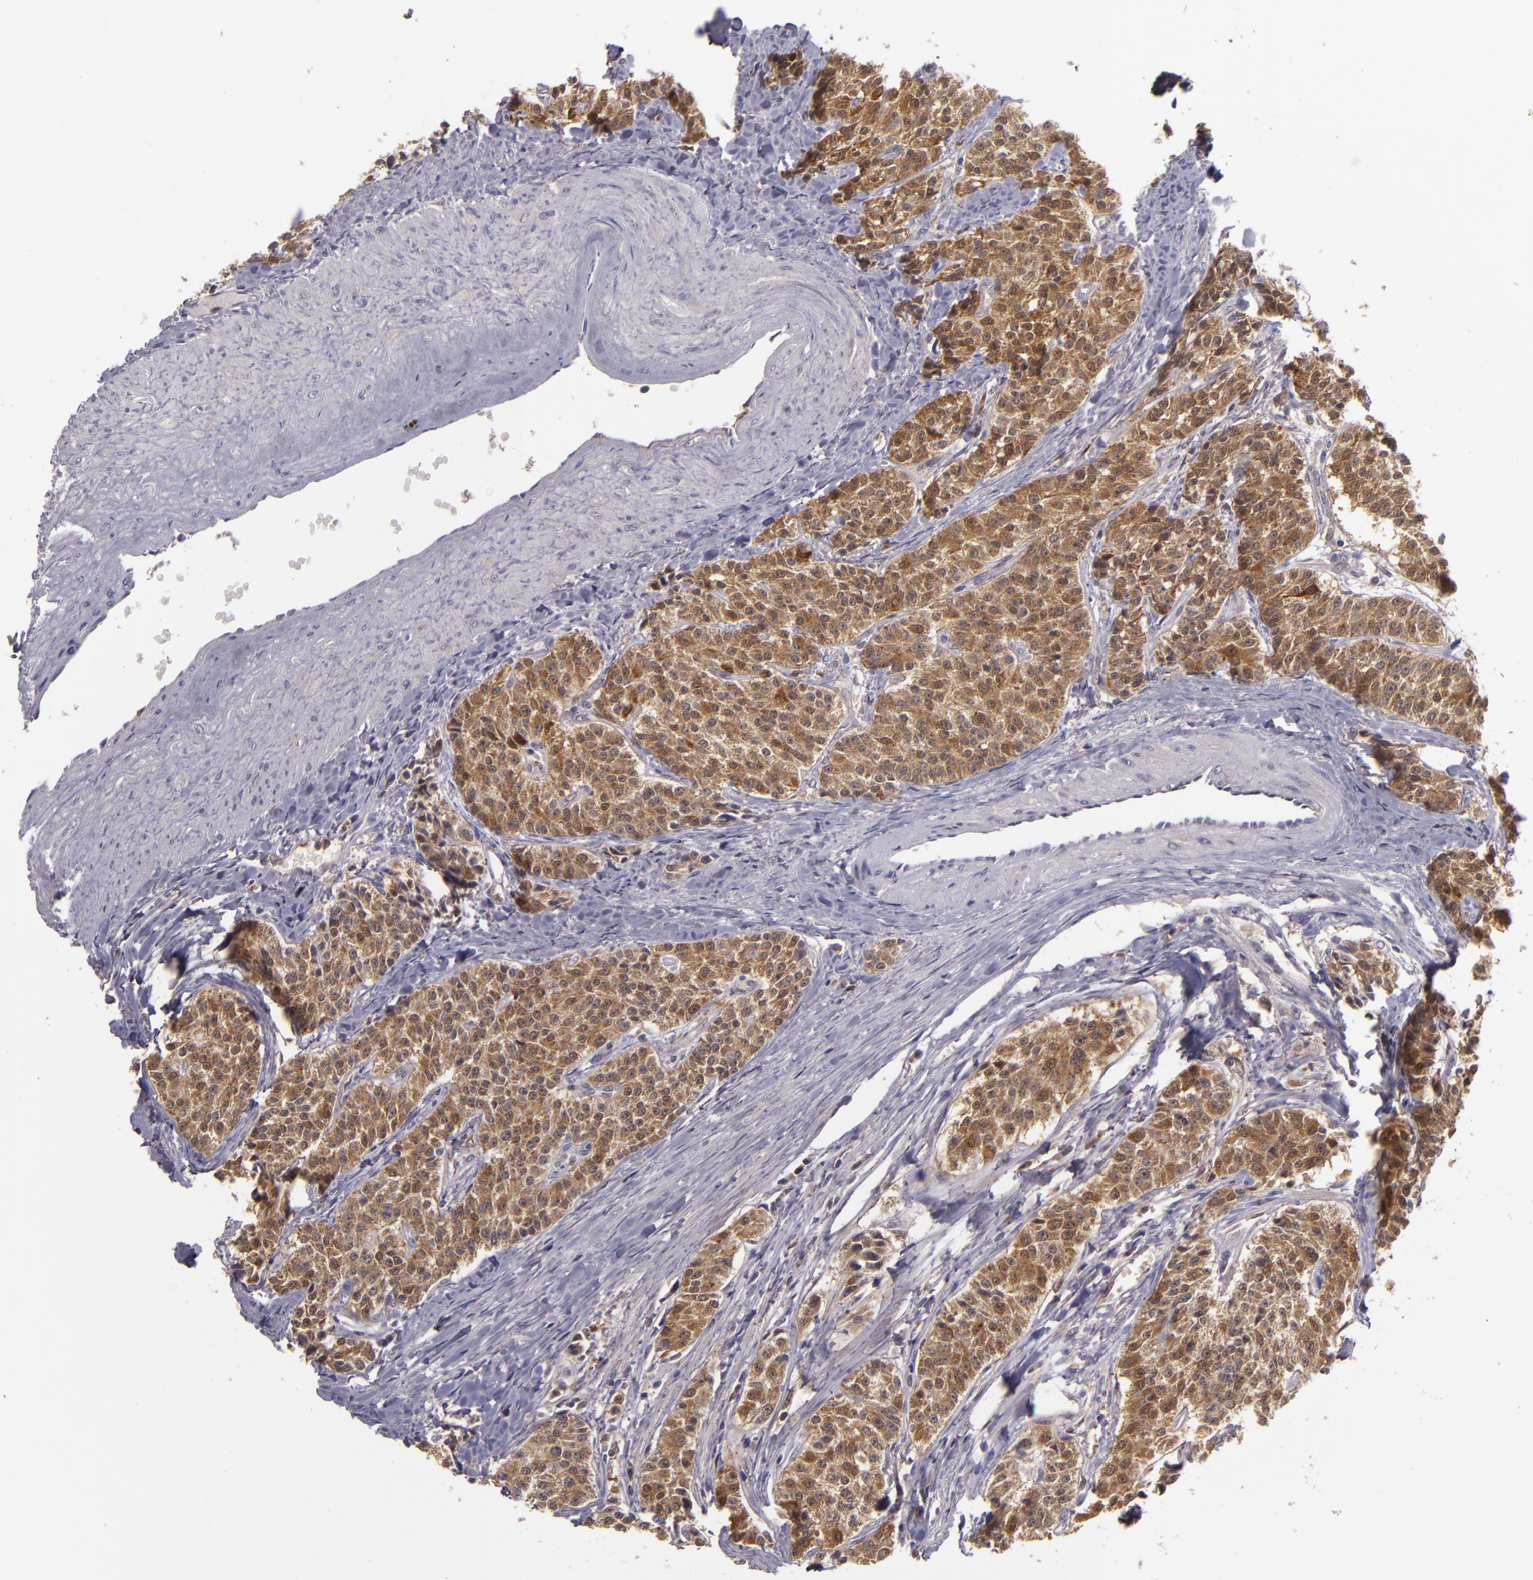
{"staining": {"intensity": "moderate", "quantity": ">75%", "location": "cytoplasmic/membranous"}, "tissue": "carcinoid", "cell_type": "Tumor cells", "image_type": "cancer", "snomed": [{"axis": "morphology", "description": "Carcinoid, malignant, NOS"}, {"axis": "topography", "description": "Stomach"}], "caption": "High-power microscopy captured an immunohistochemistry image of carcinoid, revealing moderate cytoplasmic/membranous positivity in approximately >75% of tumor cells. The staining was performed using DAB, with brown indicating positive protein expression. Nuclei are stained blue with hematoxylin.", "gene": "FHIT", "patient": {"sex": "female", "age": 76}}